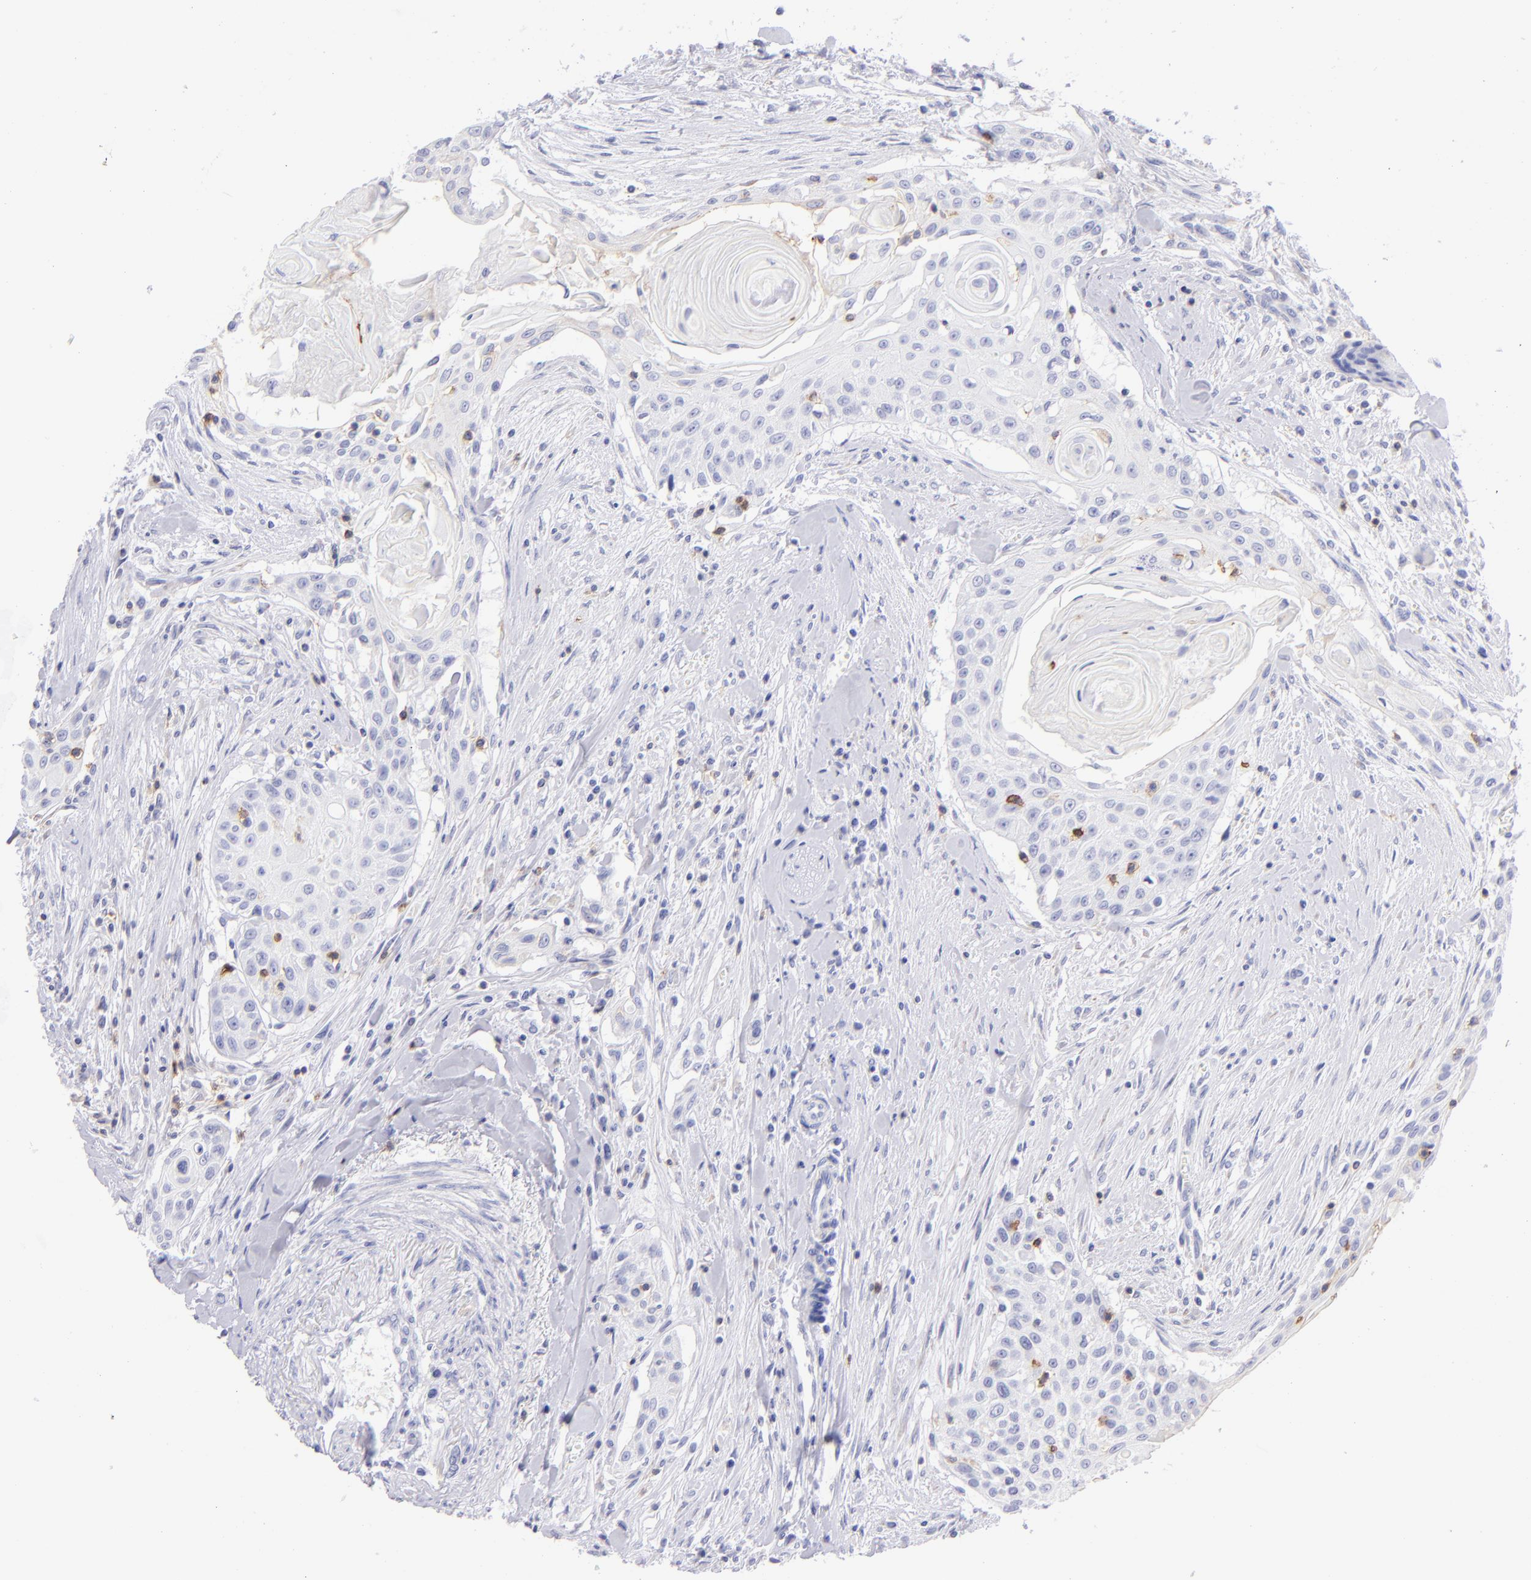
{"staining": {"intensity": "negative", "quantity": "none", "location": "none"}, "tissue": "thyroid cancer", "cell_type": "Tumor cells", "image_type": "cancer", "snomed": [{"axis": "morphology", "description": "Carcinoma, NOS"}, {"axis": "topography", "description": "Thyroid gland"}], "caption": "A high-resolution micrograph shows immunohistochemistry (IHC) staining of thyroid cancer, which exhibits no significant expression in tumor cells. (DAB IHC visualized using brightfield microscopy, high magnification).", "gene": "CD69", "patient": {"sex": "male", "age": 76}}